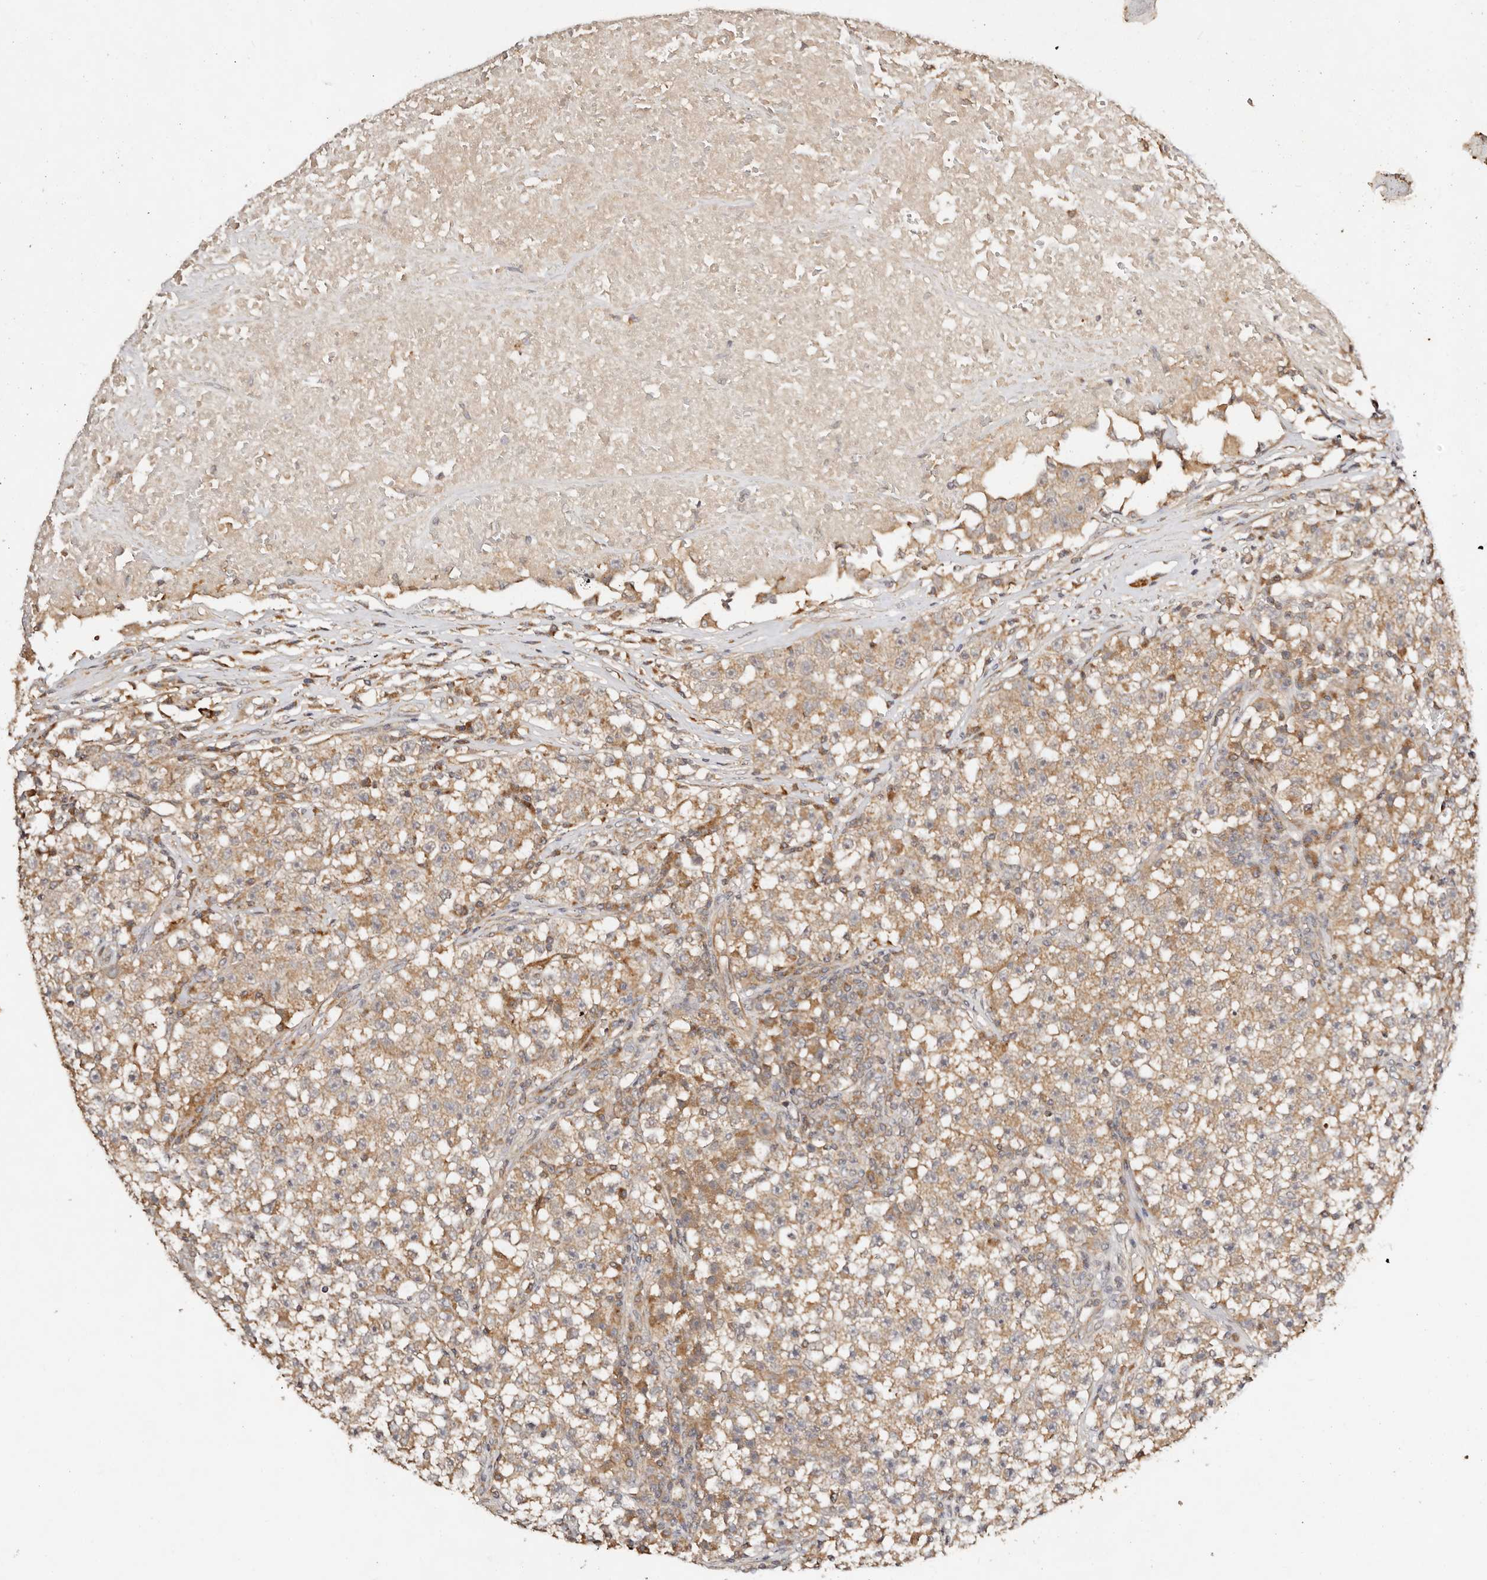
{"staining": {"intensity": "weak", "quantity": ">75%", "location": "cytoplasmic/membranous"}, "tissue": "testis cancer", "cell_type": "Tumor cells", "image_type": "cancer", "snomed": [{"axis": "morphology", "description": "Seminoma, NOS"}, {"axis": "topography", "description": "Testis"}], "caption": "High-magnification brightfield microscopy of testis seminoma stained with DAB (3,3'-diaminobenzidine) (brown) and counterstained with hematoxylin (blue). tumor cells exhibit weak cytoplasmic/membranous staining is appreciated in approximately>75% of cells.", "gene": "DENND11", "patient": {"sex": "male", "age": 22}}